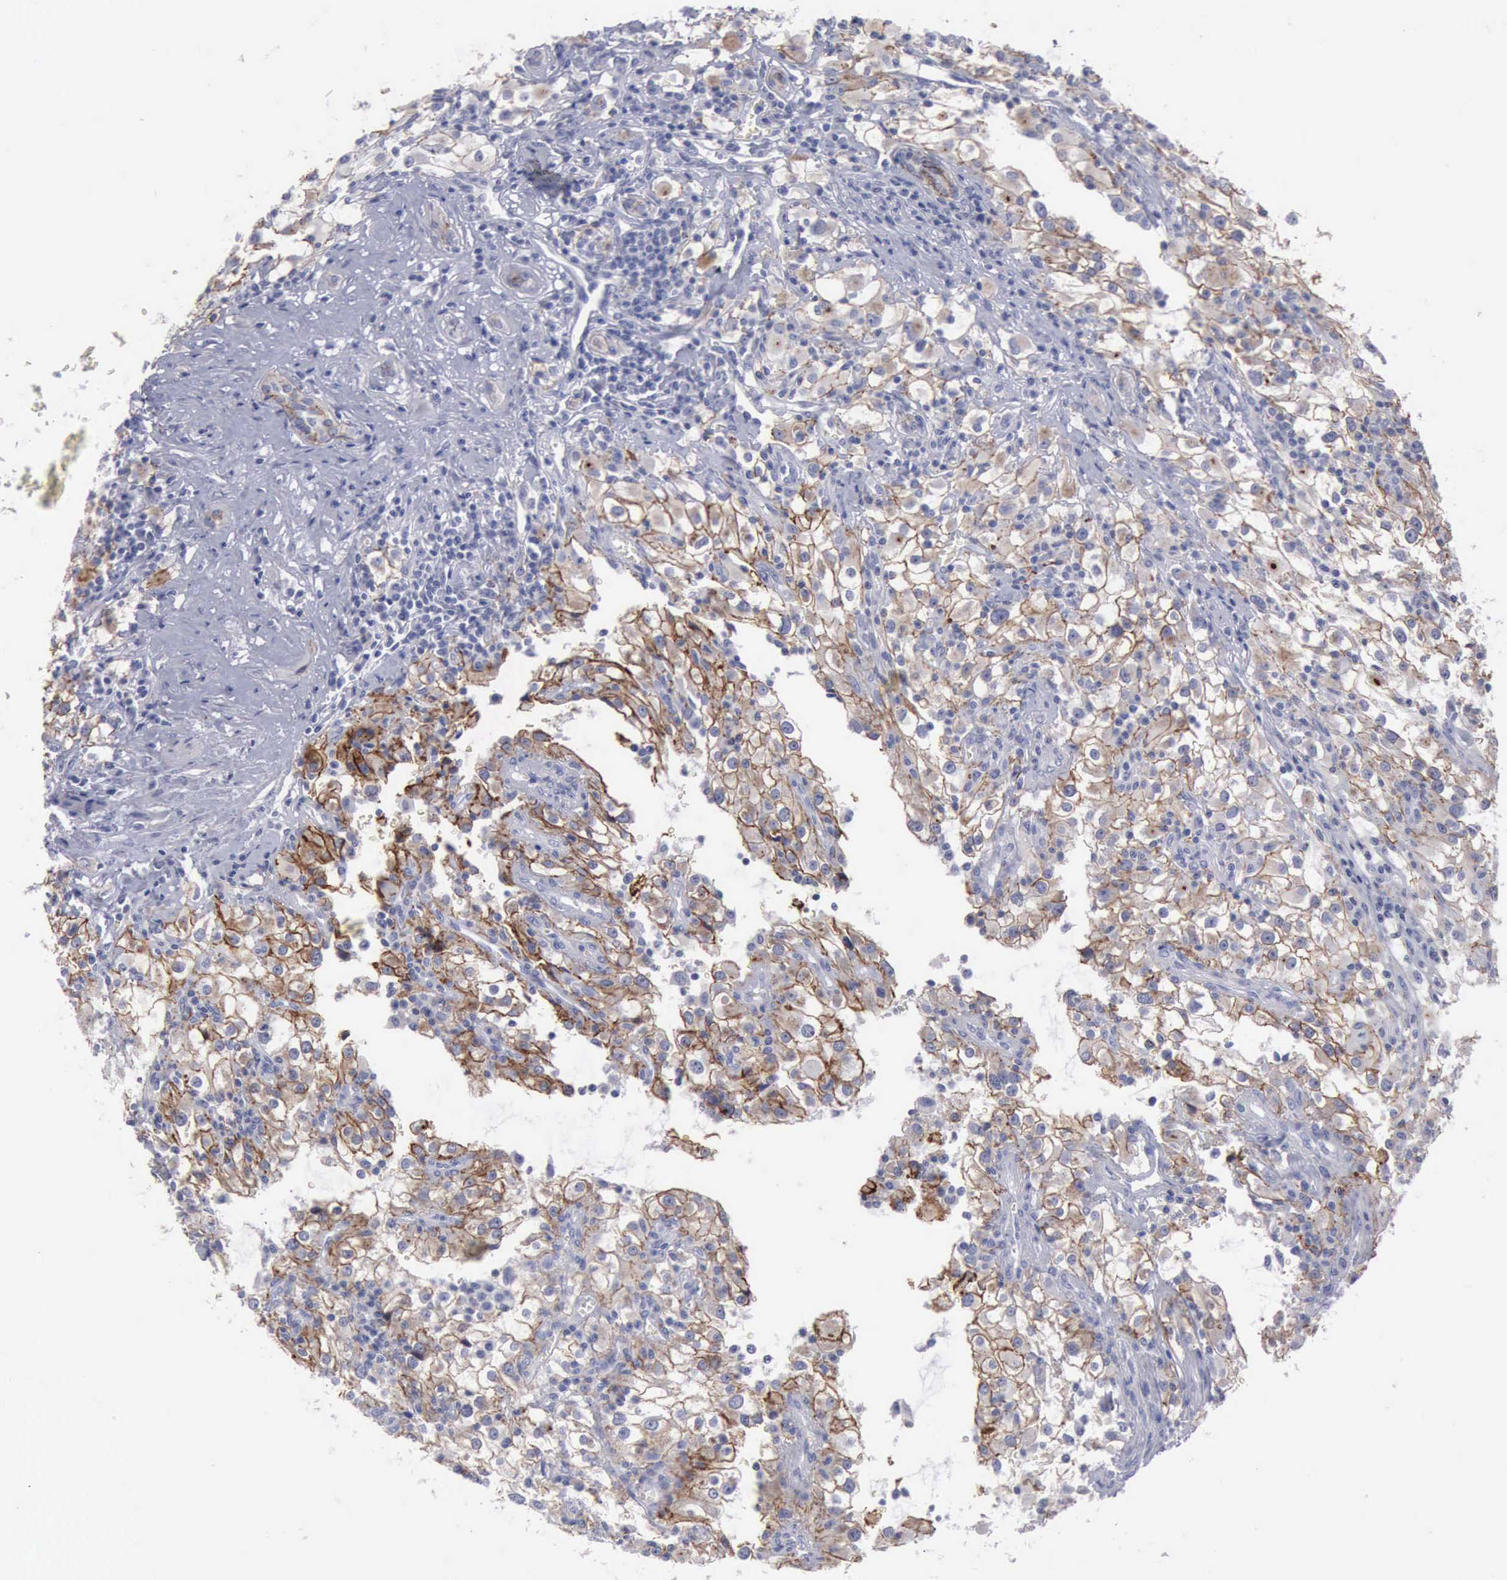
{"staining": {"intensity": "moderate", "quantity": ">75%", "location": "cytoplasmic/membranous"}, "tissue": "renal cancer", "cell_type": "Tumor cells", "image_type": "cancer", "snomed": [{"axis": "morphology", "description": "Adenocarcinoma, NOS"}, {"axis": "topography", "description": "Kidney"}], "caption": "There is medium levels of moderate cytoplasmic/membranous expression in tumor cells of renal cancer (adenocarcinoma), as demonstrated by immunohistochemical staining (brown color).", "gene": "CDH2", "patient": {"sex": "female", "age": 52}}